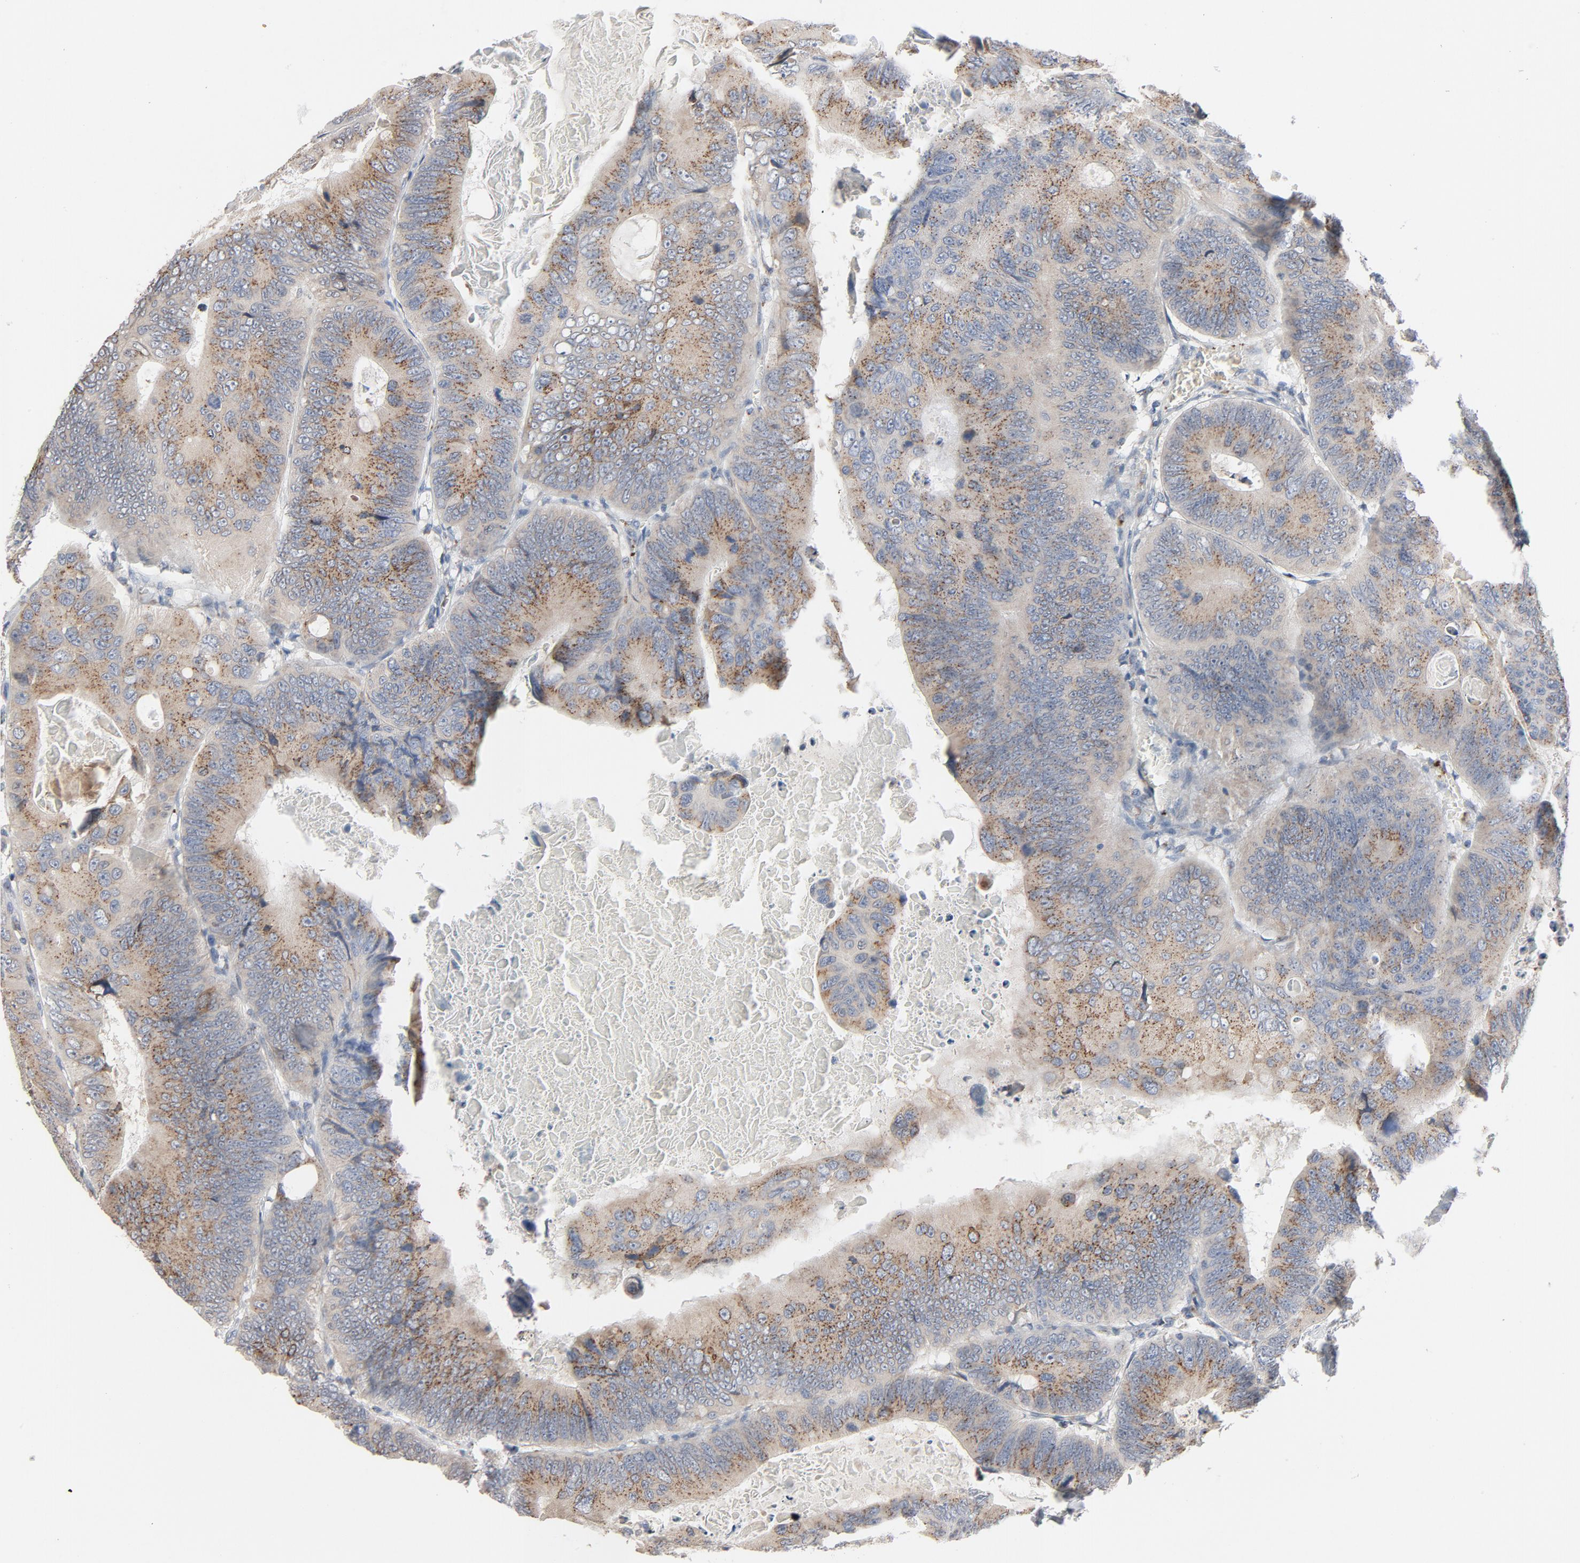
{"staining": {"intensity": "weak", "quantity": ">75%", "location": "cytoplasmic/membranous"}, "tissue": "colorectal cancer", "cell_type": "Tumor cells", "image_type": "cancer", "snomed": [{"axis": "morphology", "description": "Adenocarcinoma, NOS"}, {"axis": "topography", "description": "Colon"}], "caption": "Protein expression analysis of colorectal cancer (adenocarcinoma) displays weak cytoplasmic/membranous staining in about >75% of tumor cells. (brown staining indicates protein expression, while blue staining denotes nuclei).", "gene": "LMAN2", "patient": {"sex": "female", "age": 55}}